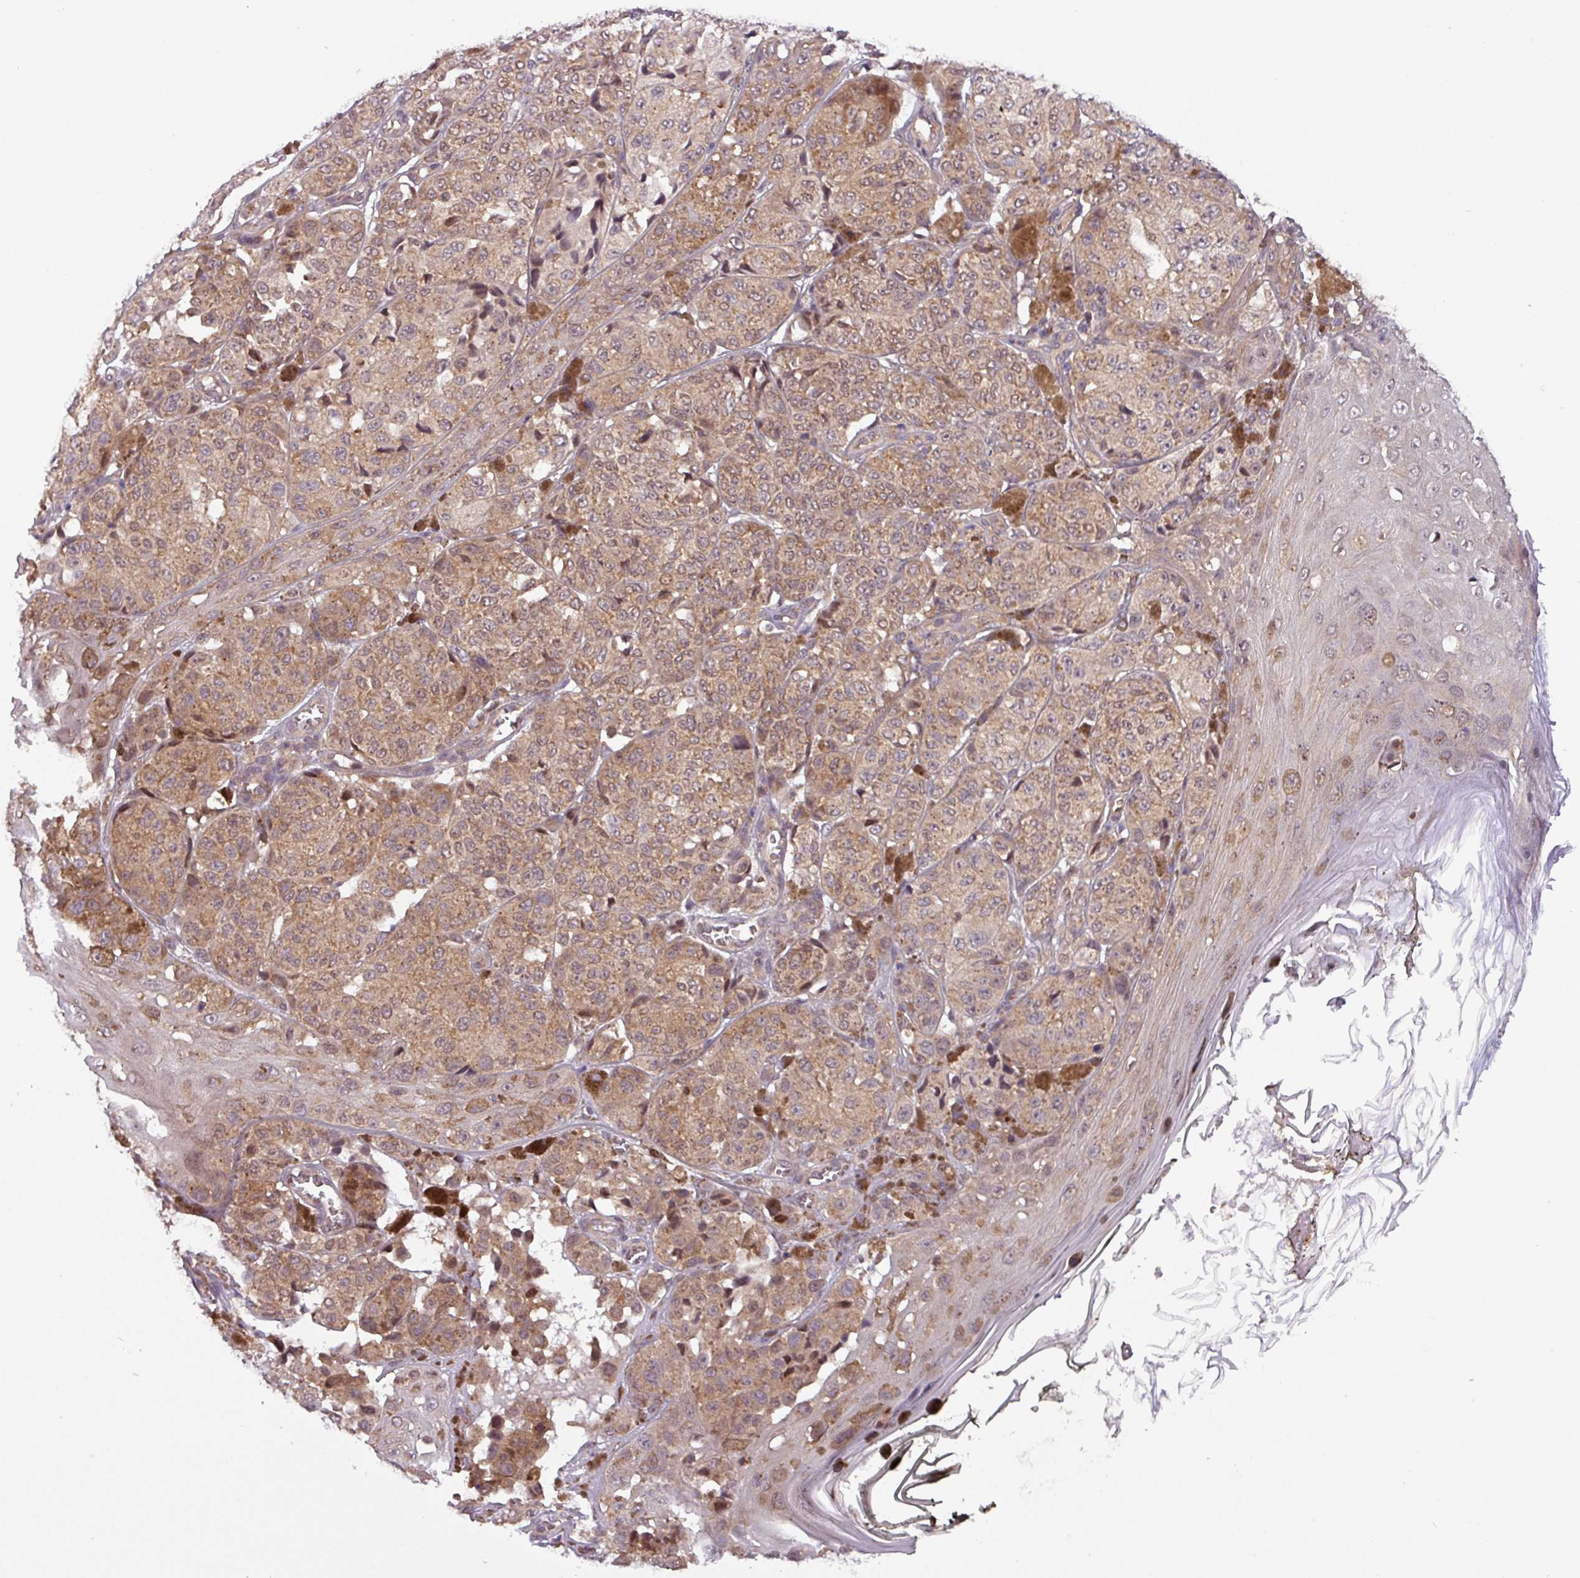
{"staining": {"intensity": "moderate", "quantity": ">75%", "location": "cytoplasmic/membranous"}, "tissue": "melanoma", "cell_type": "Tumor cells", "image_type": "cancer", "snomed": [{"axis": "morphology", "description": "Malignant melanoma, NOS"}, {"axis": "topography", "description": "Skin"}], "caption": "The micrograph shows a brown stain indicating the presence of a protein in the cytoplasmic/membranous of tumor cells in melanoma.", "gene": "NPFFR1", "patient": {"sex": "male", "age": 42}}